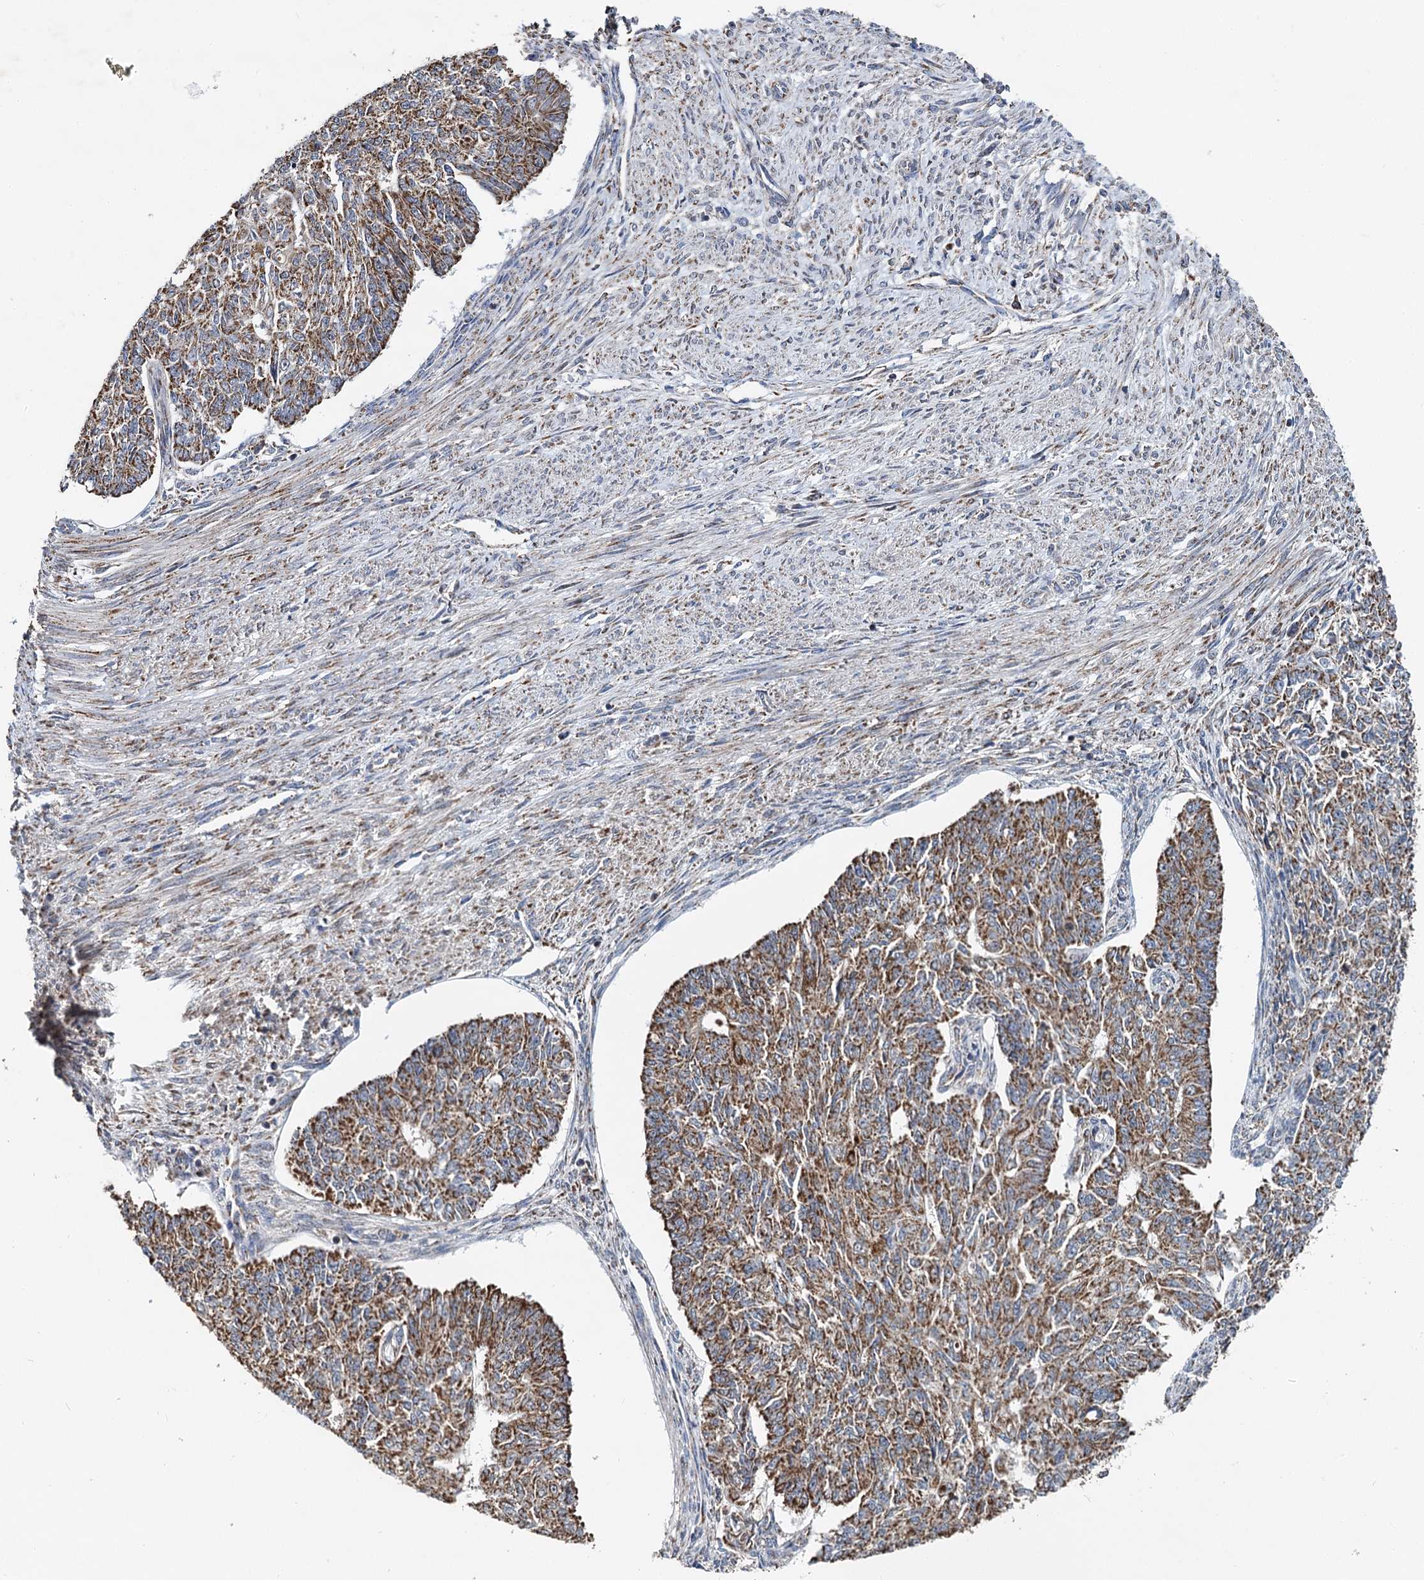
{"staining": {"intensity": "moderate", "quantity": ">75%", "location": "cytoplasmic/membranous"}, "tissue": "endometrial cancer", "cell_type": "Tumor cells", "image_type": "cancer", "snomed": [{"axis": "morphology", "description": "Adenocarcinoma, NOS"}, {"axis": "topography", "description": "Endometrium"}], "caption": "This photomicrograph demonstrates immunohistochemistry staining of endometrial cancer (adenocarcinoma), with medium moderate cytoplasmic/membranous positivity in about >75% of tumor cells.", "gene": "SPRYD3", "patient": {"sex": "female", "age": 32}}